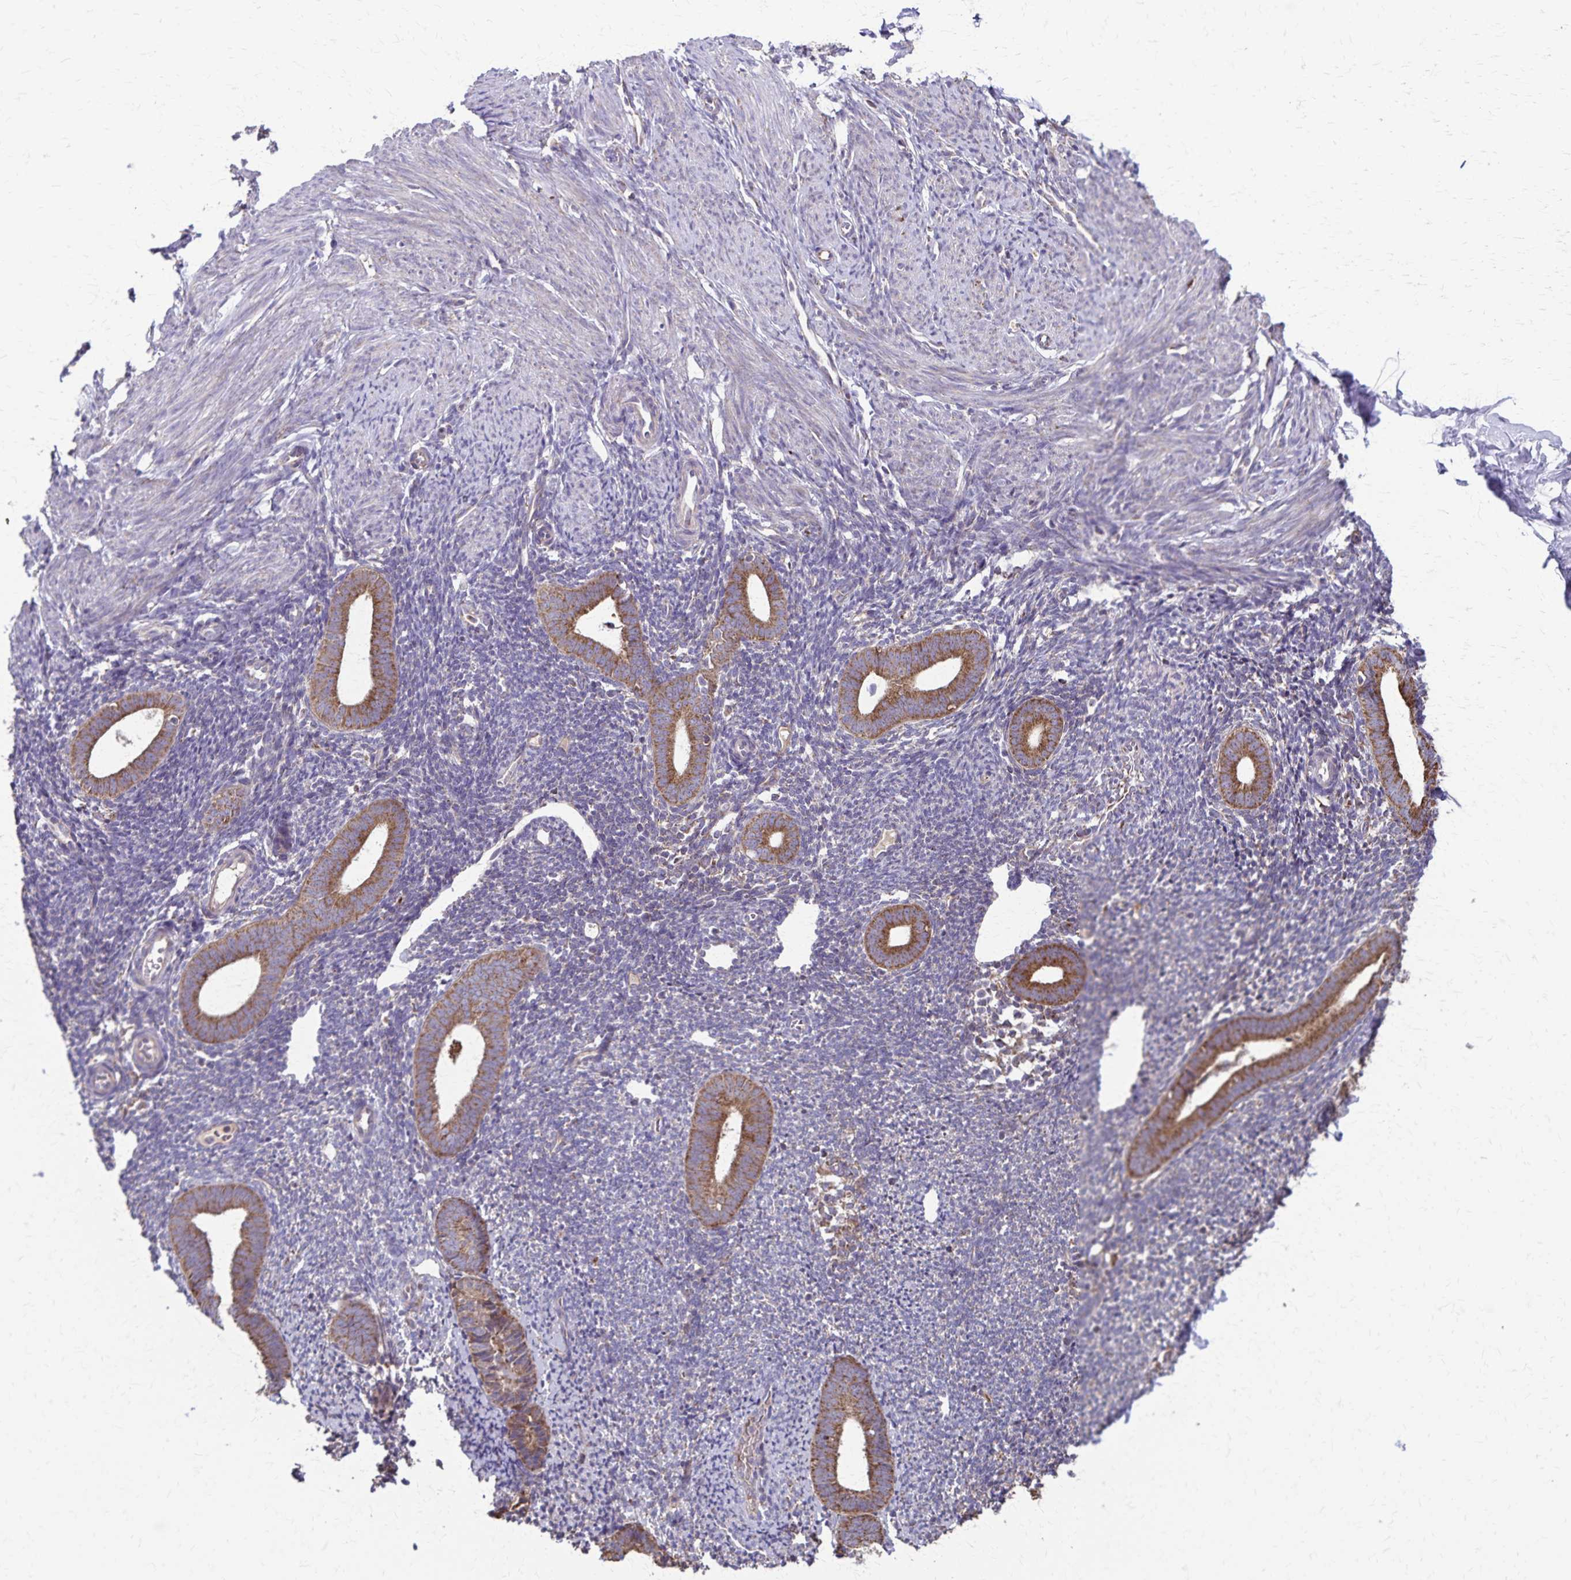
{"staining": {"intensity": "negative", "quantity": "none", "location": "none"}, "tissue": "endometrium", "cell_type": "Cells in endometrial stroma", "image_type": "normal", "snomed": [{"axis": "morphology", "description": "Normal tissue, NOS"}, {"axis": "topography", "description": "Endometrium"}], "caption": "Immunohistochemical staining of normal endometrium exhibits no significant positivity in cells in endometrial stroma. The staining is performed using DAB (3,3'-diaminobenzidine) brown chromogen with nuclei counter-stained in using hematoxylin.", "gene": "RNF10", "patient": {"sex": "female", "age": 39}}